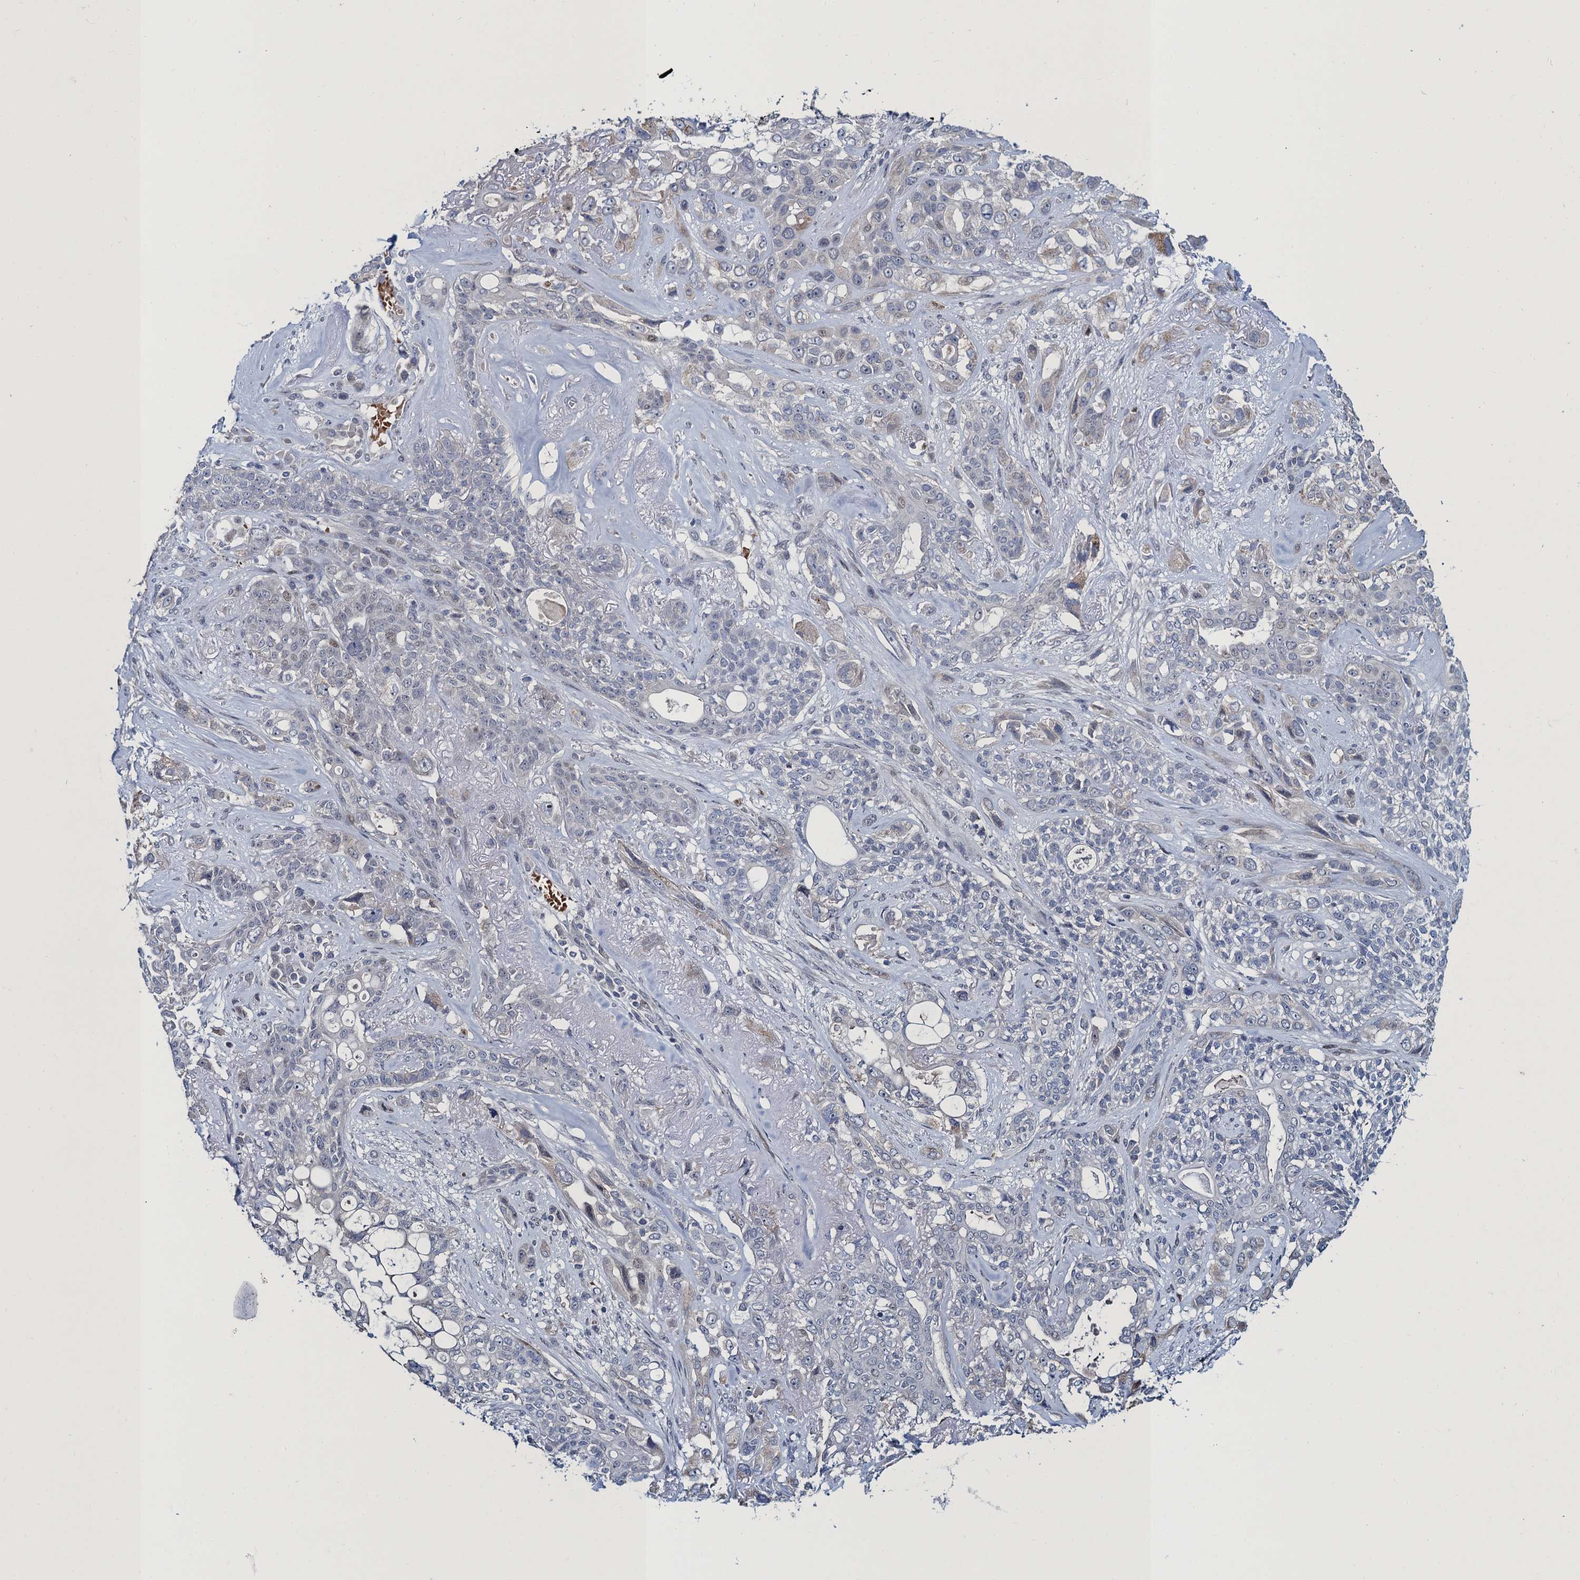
{"staining": {"intensity": "negative", "quantity": "none", "location": "none"}, "tissue": "lung cancer", "cell_type": "Tumor cells", "image_type": "cancer", "snomed": [{"axis": "morphology", "description": "Squamous cell carcinoma, NOS"}, {"axis": "topography", "description": "Lung"}], "caption": "Tumor cells are negative for protein expression in human squamous cell carcinoma (lung). Nuclei are stained in blue.", "gene": "ATOSA", "patient": {"sex": "female", "age": 70}}